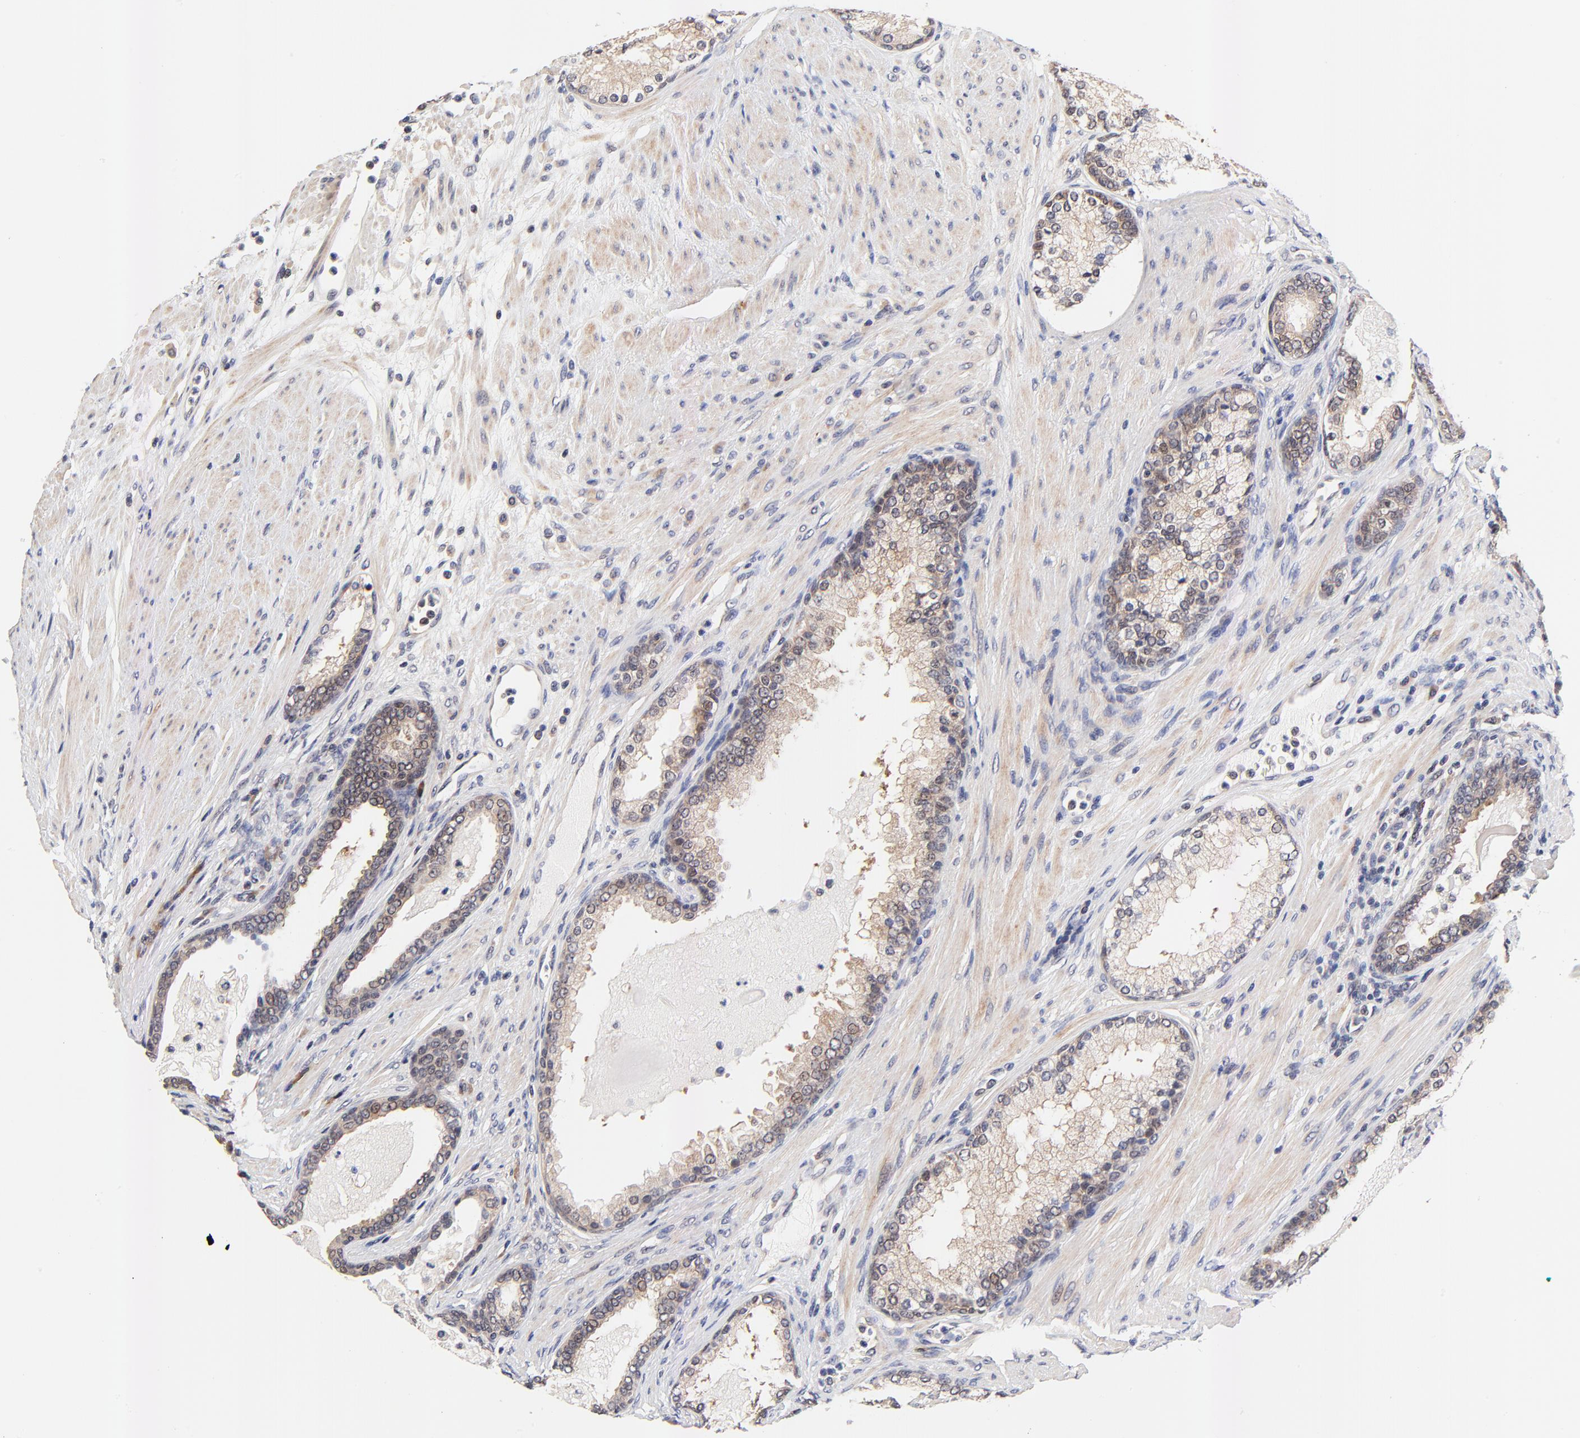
{"staining": {"intensity": "moderate", "quantity": ">75%", "location": "cytoplasmic/membranous,nuclear"}, "tissue": "prostate cancer", "cell_type": "Tumor cells", "image_type": "cancer", "snomed": [{"axis": "morphology", "description": "Adenocarcinoma, Medium grade"}, {"axis": "topography", "description": "Prostate"}], "caption": "Immunohistochemical staining of human prostate cancer (medium-grade adenocarcinoma) exhibits moderate cytoplasmic/membranous and nuclear protein staining in approximately >75% of tumor cells.", "gene": "TXNL1", "patient": {"sex": "male", "age": 72}}